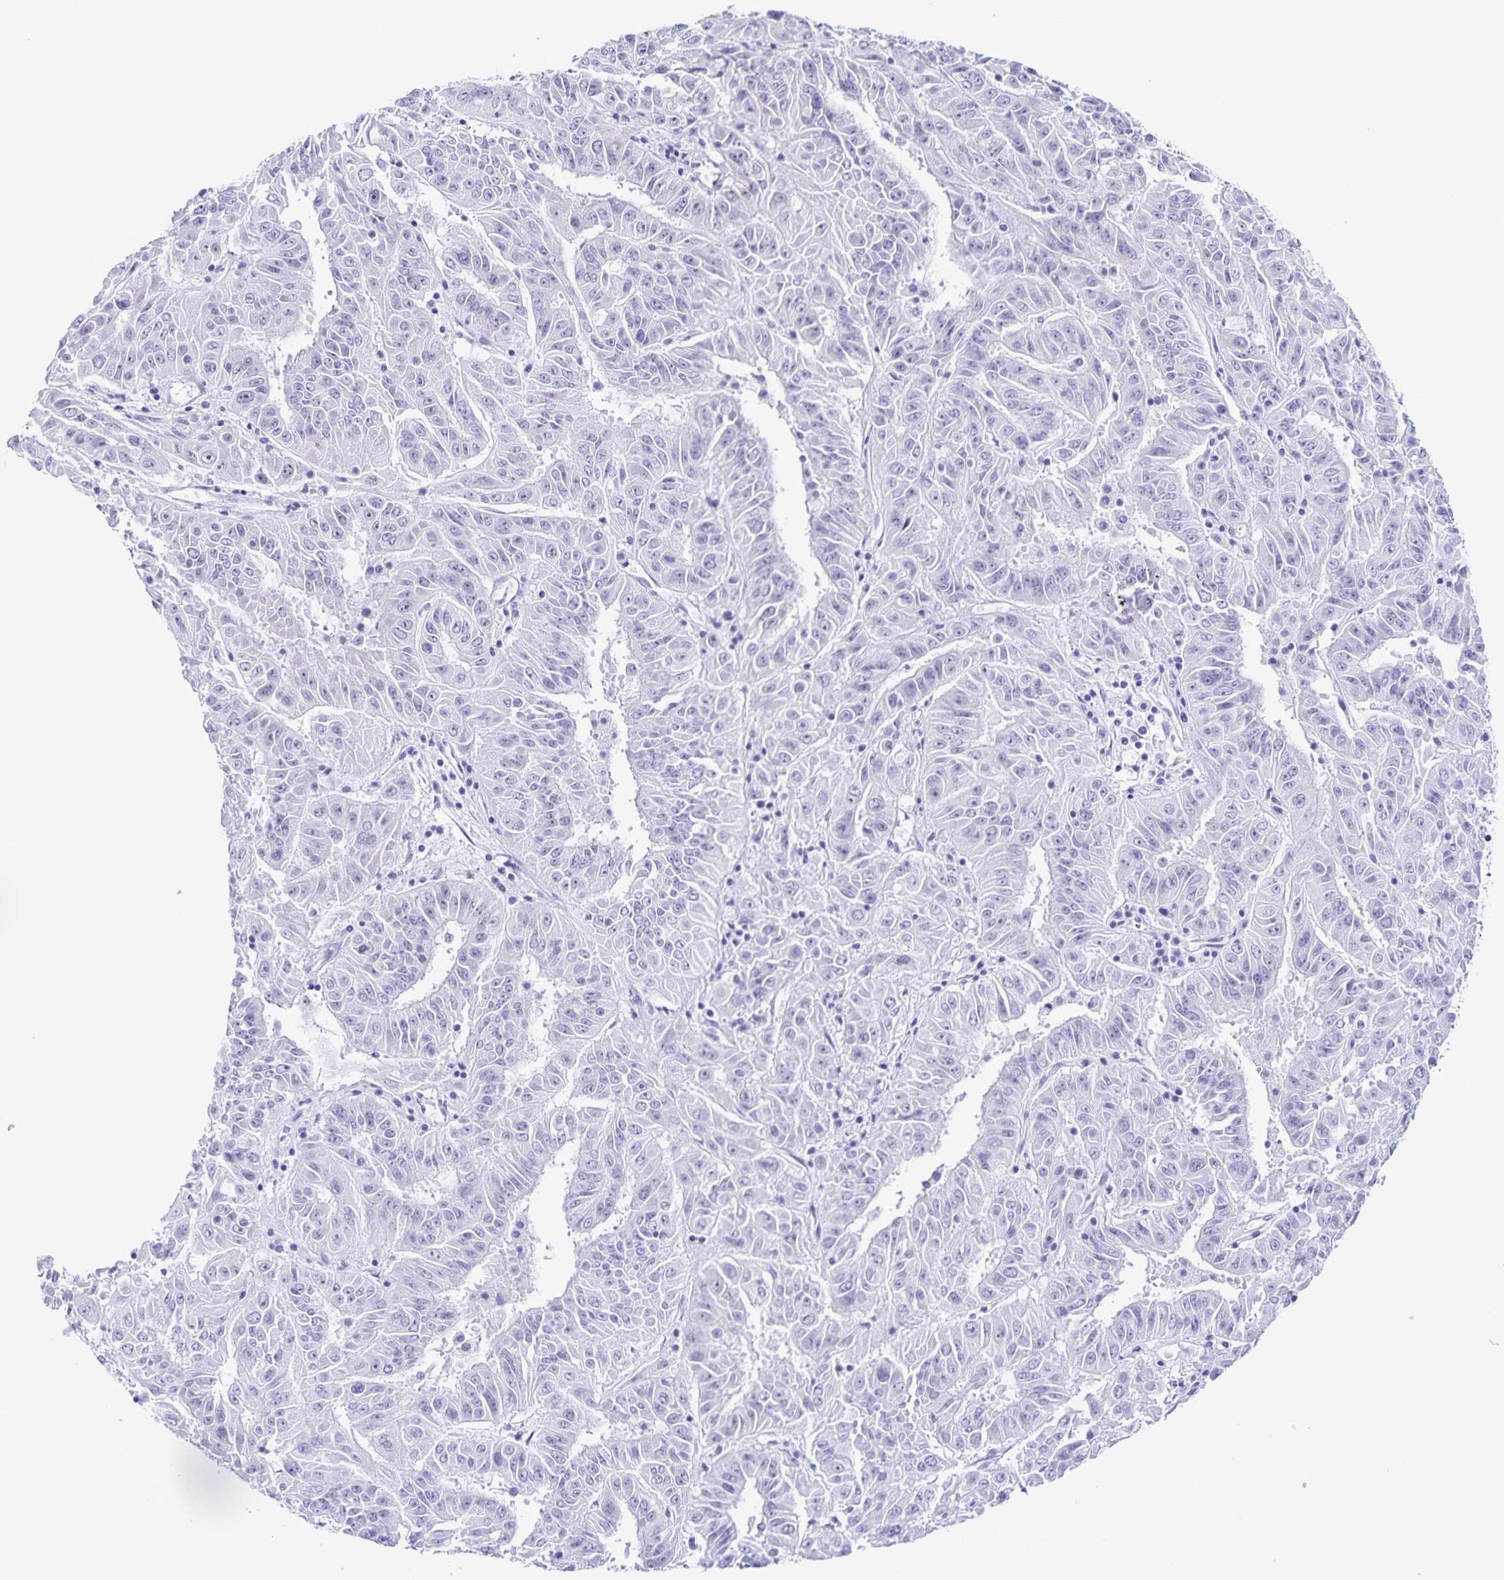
{"staining": {"intensity": "negative", "quantity": "none", "location": "none"}, "tissue": "pancreatic cancer", "cell_type": "Tumor cells", "image_type": "cancer", "snomed": [{"axis": "morphology", "description": "Adenocarcinoma, NOS"}, {"axis": "topography", "description": "Pancreas"}], "caption": "A photomicrograph of pancreatic adenocarcinoma stained for a protein displays no brown staining in tumor cells.", "gene": "FAM170A", "patient": {"sex": "male", "age": 63}}